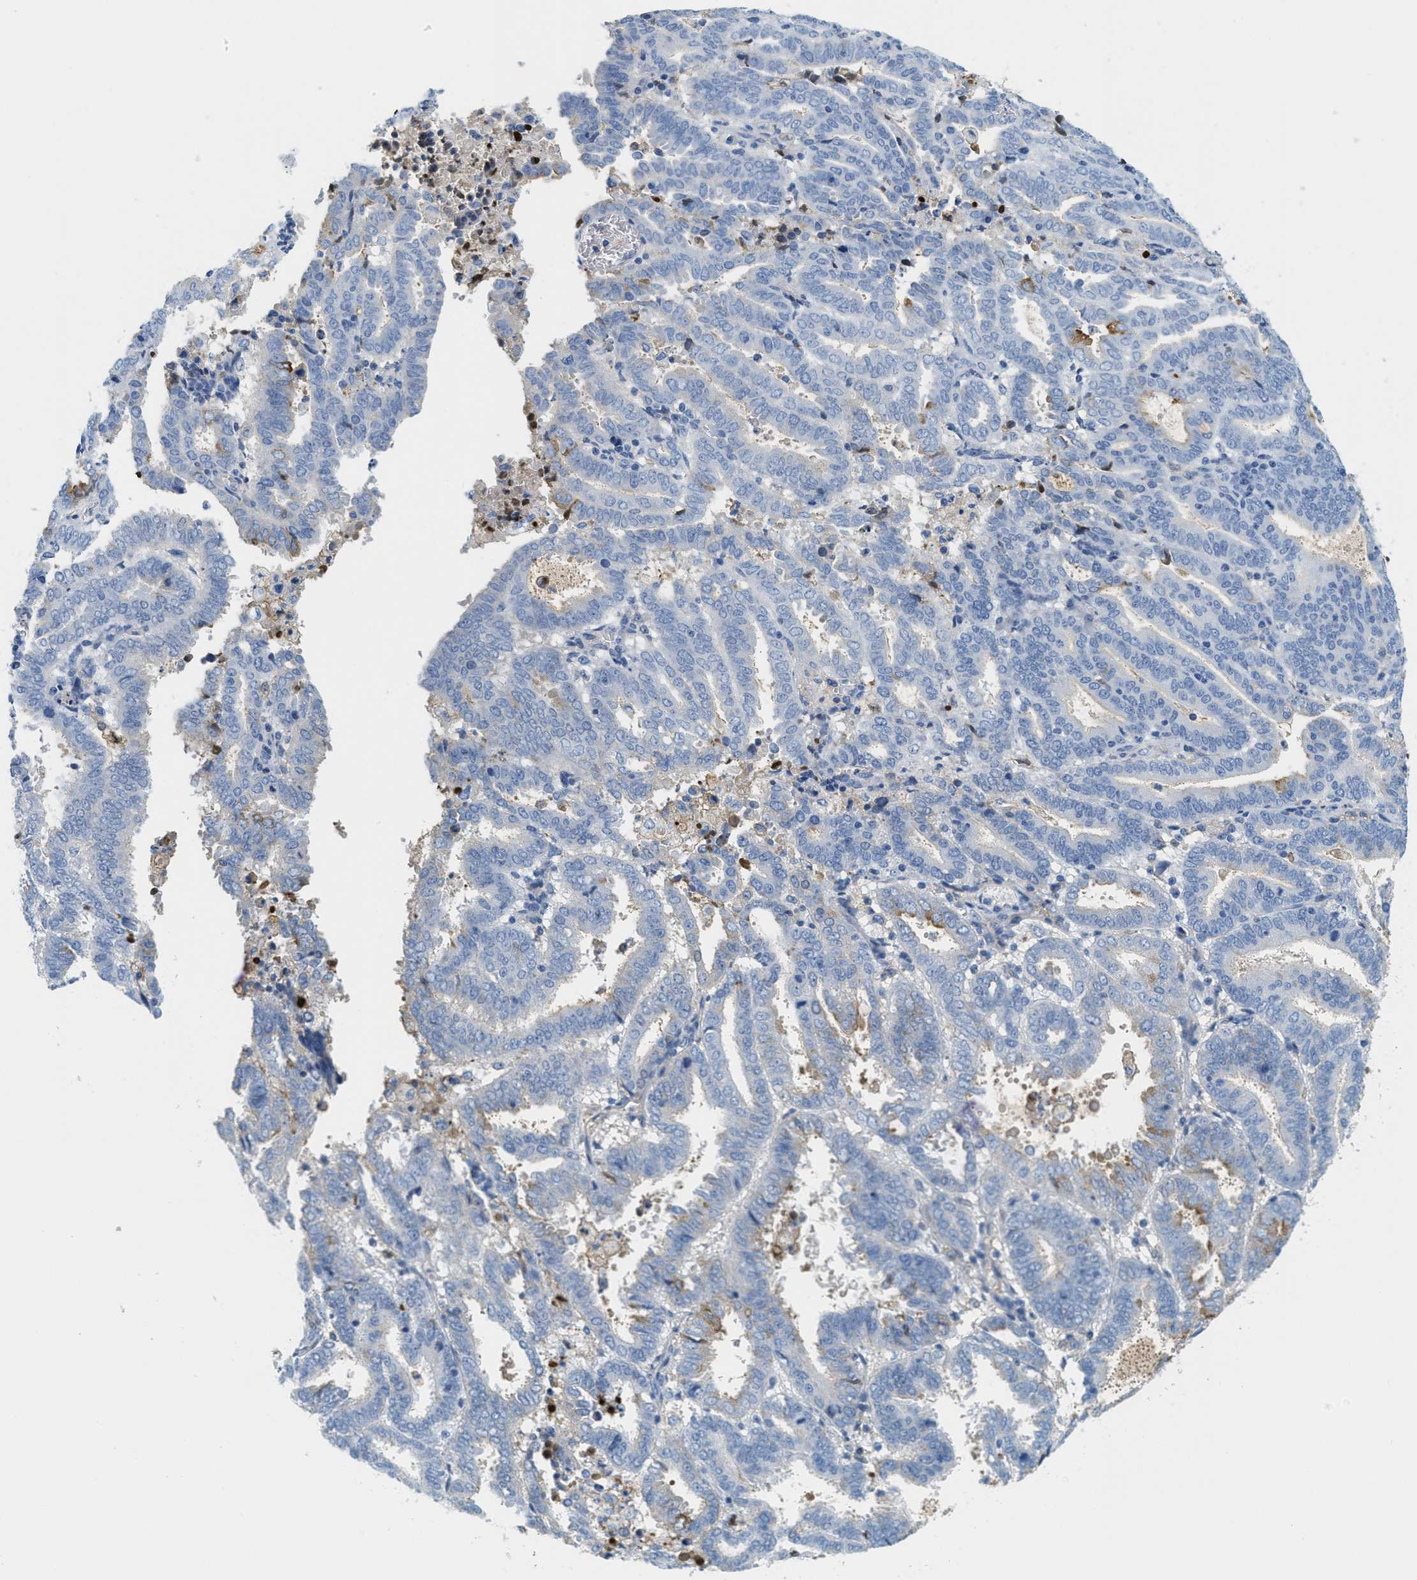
{"staining": {"intensity": "negative", "quantity": "none", "location": "none"}, "tissue": "endometrial cancer", "cell_type": "Tumor cells", "image_type": "cancer", "snomed": [{"axis": "morphology", "description": "Adenocarcinoma, NOS"}, {"axis": "topography", "description": "Uterus"}], "caption": "IHC photomicrograph of neoplastic tissue: human endometrial adenocarcinoma stained with DAB (3,3'-diaminobenzidine) exhibits no significant protein positivity in tumor cells.", "gene": "SERPINA1", "patient": {"sex": "female", "age": 83}}